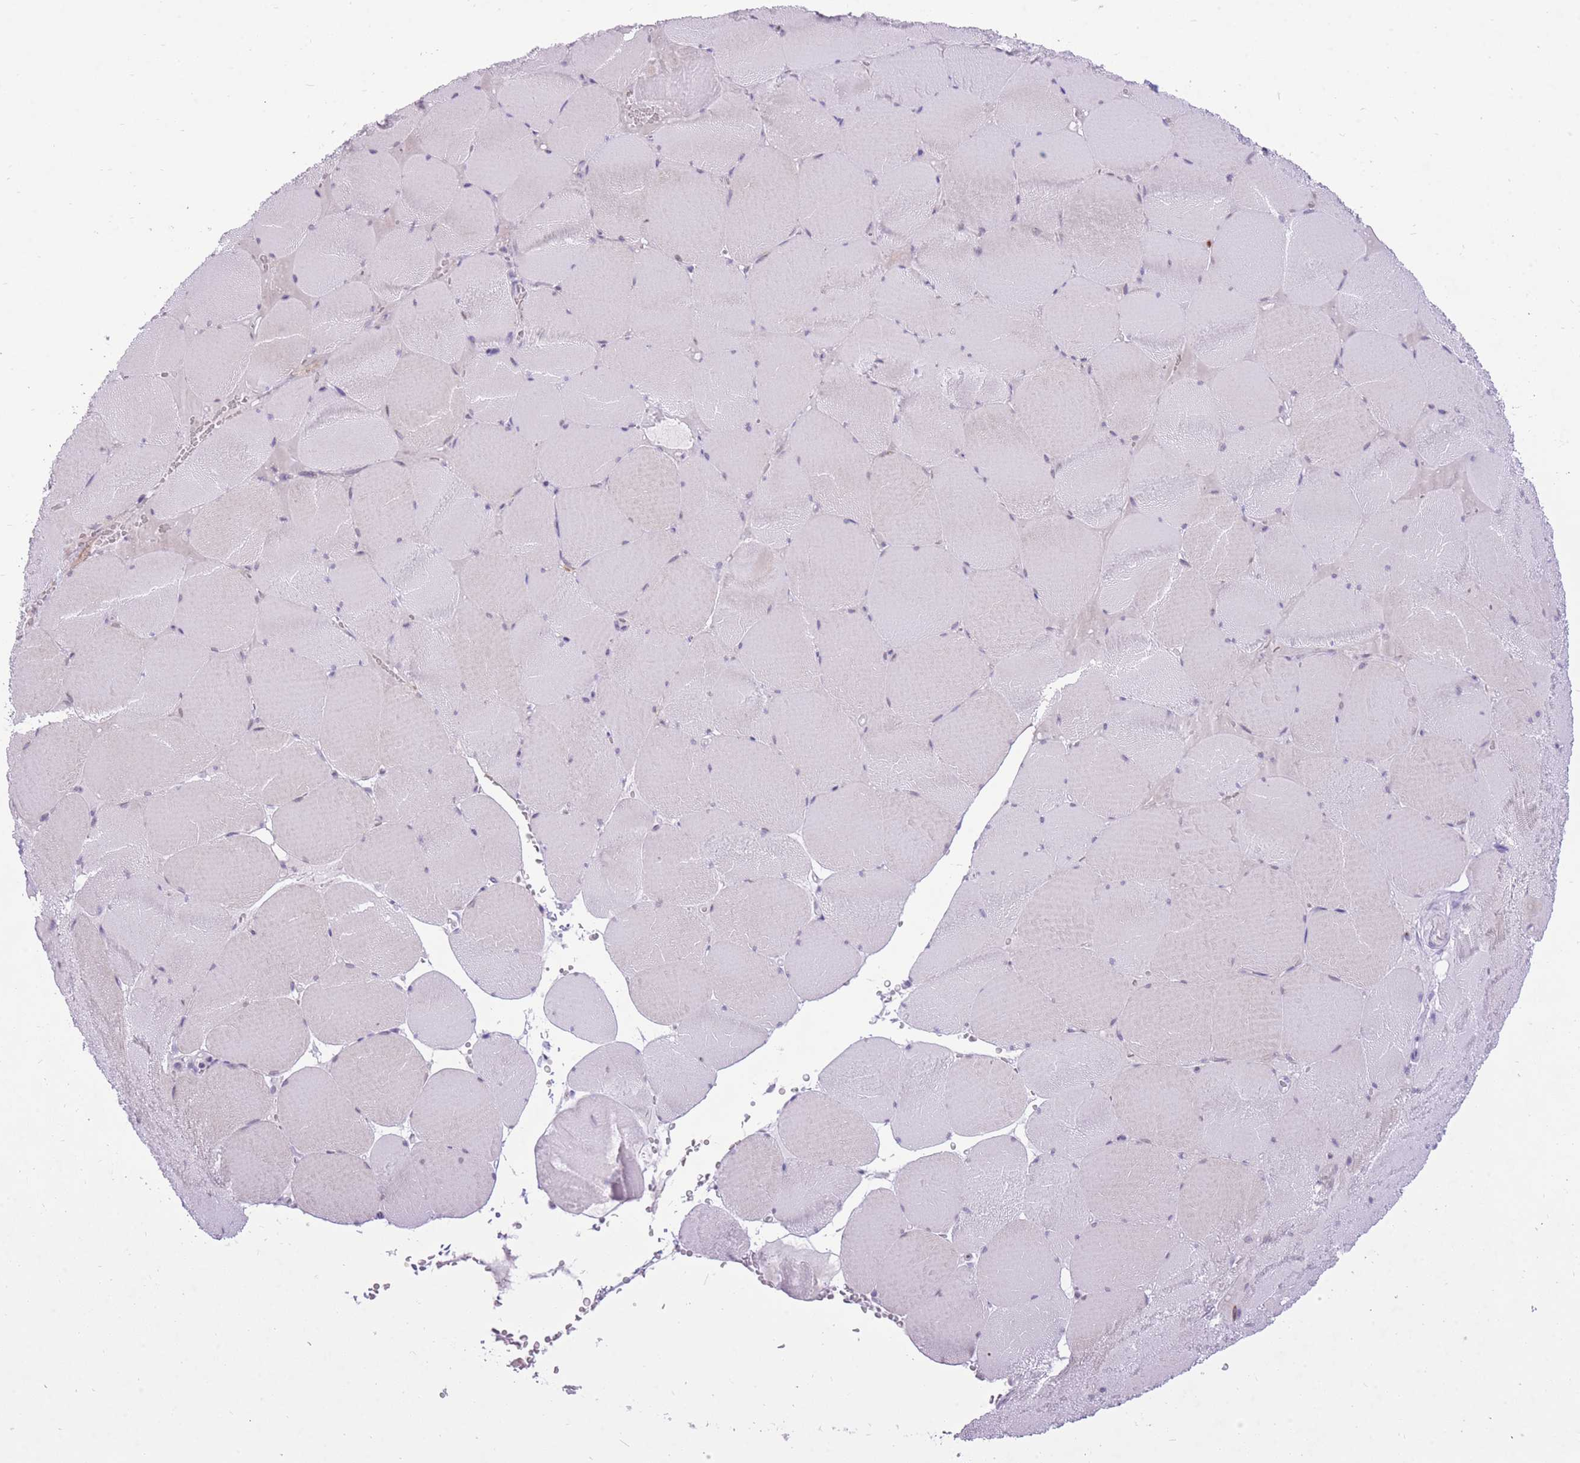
{"staining": {"intensity": "moderate", "quantity": "25%-75%", "location": "cytoplasmic/membranous"}, "tissue": "skeletal muscle", "cell_type": "Myocytes", "image_type": "normal", "snomed": [{"axis": "morphology", "description": "Normal tissue, NOS"}, {"axis": "topography", "description": "Skeletal muscle"}, {"axis": "topography", "description": "Head-Neck"}], "caption": "Immunohistochemical staining of normal human skeletal muscle displays medium levels of moderate cytoplasmic/membranous expression in approximately 25%-75% of myocytes. (DAB IHC, brown staining for protein, blue staining for nuclei).", "gene": "MEIS3", "patient": {"sex": "male", "age": 66}}